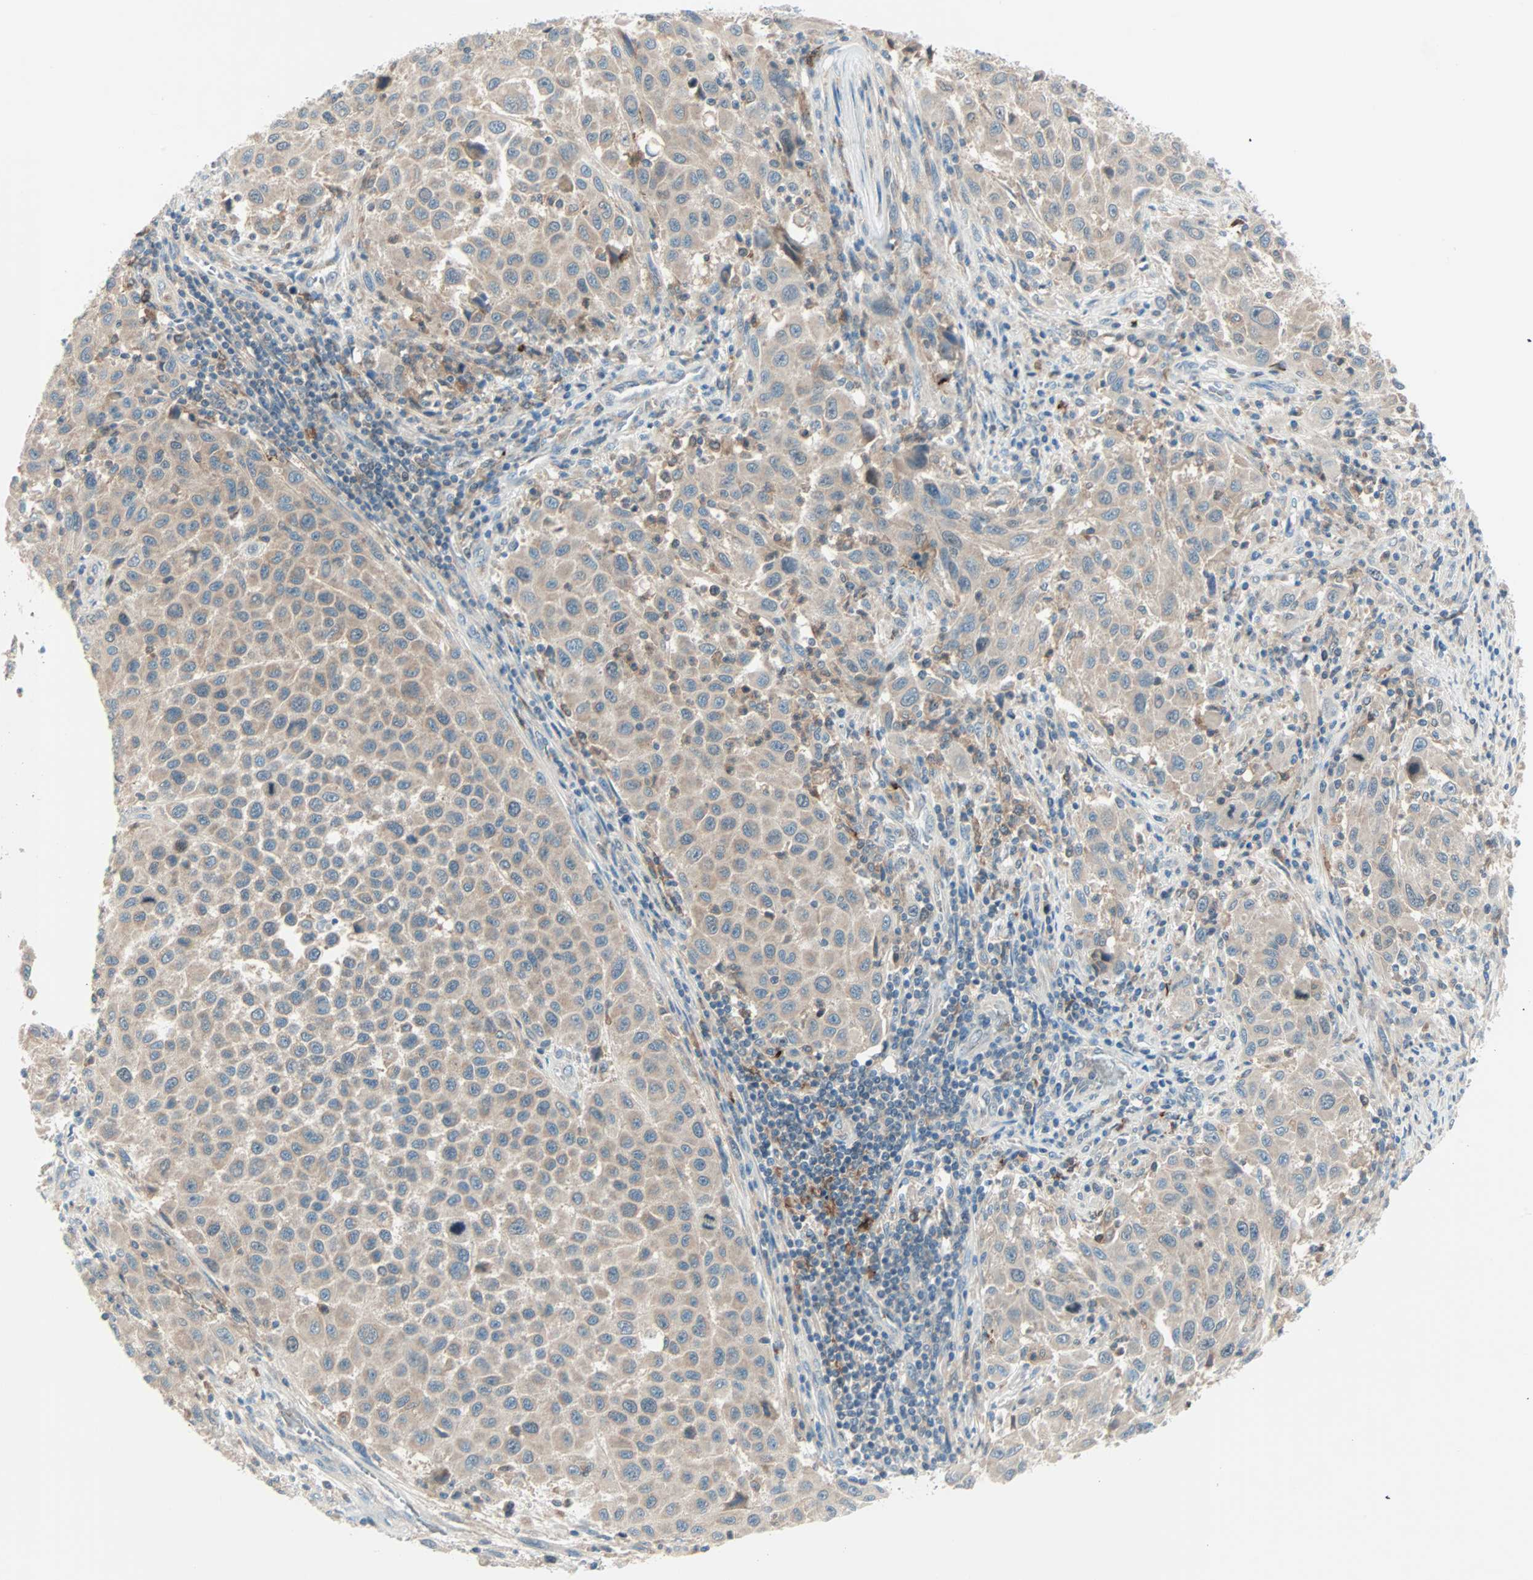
{"staining": {"intensity": "weak", "quantity": "25%-75%", "location": "cytoplasmic/membranous"}, "tissue": "melanoma", "cell_type": "Tumor cells", "image_type": "cancer", "snomed": [{"axis": "morphology", "description": "Malignant melanoma, Metastatic site"}, {"axis": "topography", "description": "Lymph node"}], "caption": "Immunohistochemistry (IHC) histopathology image of malignant melanoma (metastatic site) stained for a protein (brown), which demonstrates low levels of weak cytoplasmic/membranous positivity in about 25%-75% of tumor cells.", "gene": "SMIM8", "patient": {"sex": "male", "age": 61}}